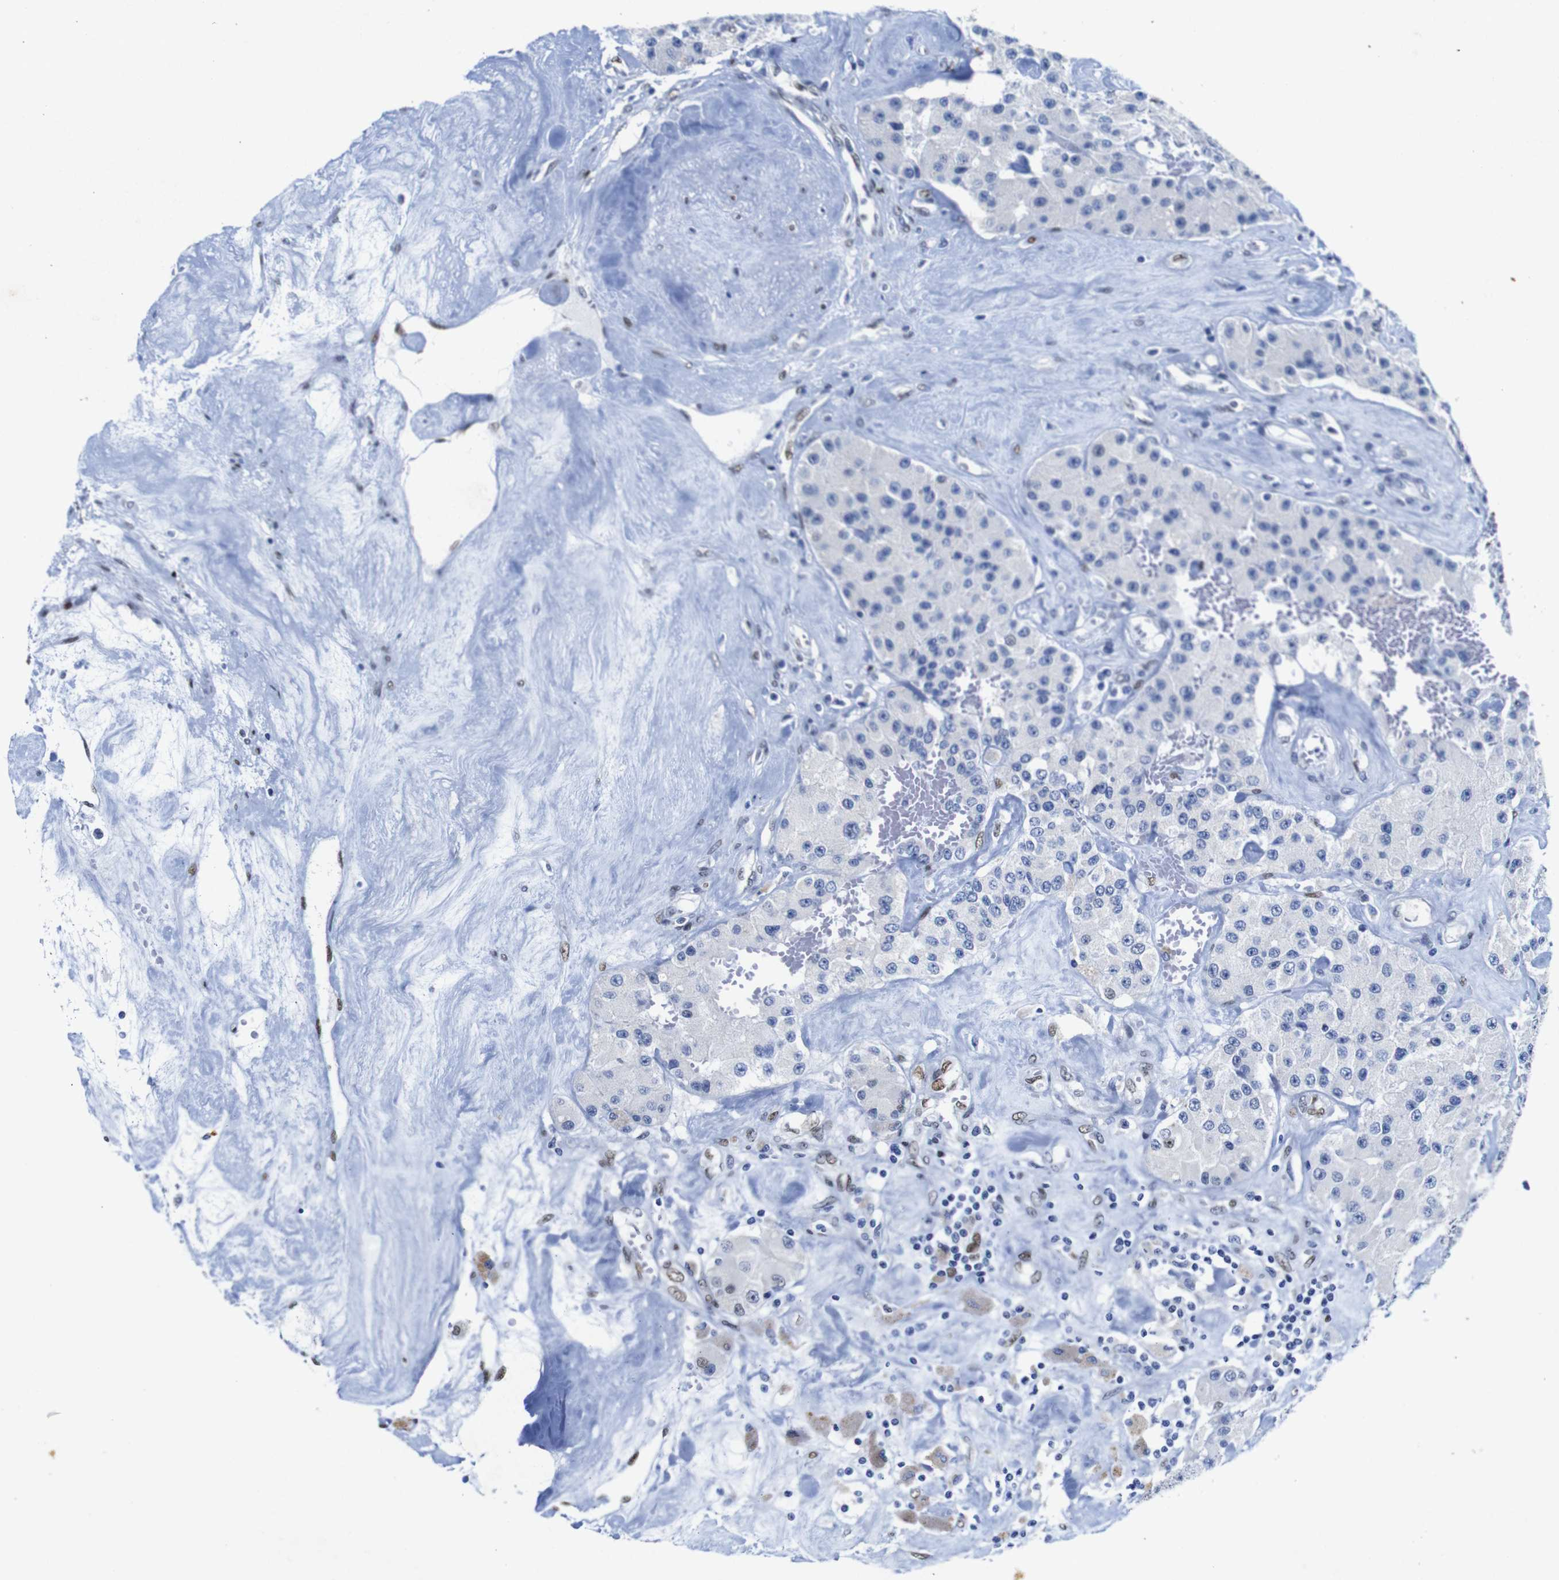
{"staining": {"intensity": "negative", "quantity": "none", "location": "none"}, "tissue": "carcinoid", "cell_type": "Tumor cells", "image_type": "cancer", "snomed": [{"axis": "morphology", "description": "Carcinoid, malignant, NOS"}, {"axis": "topography", "description": "Pancreas"}], "caption": "Tumor cells are negative for brown protein staining in malignant carcinoid.", "gene": "FOSL2", "patient": {"sex": "male", "age": 41}}